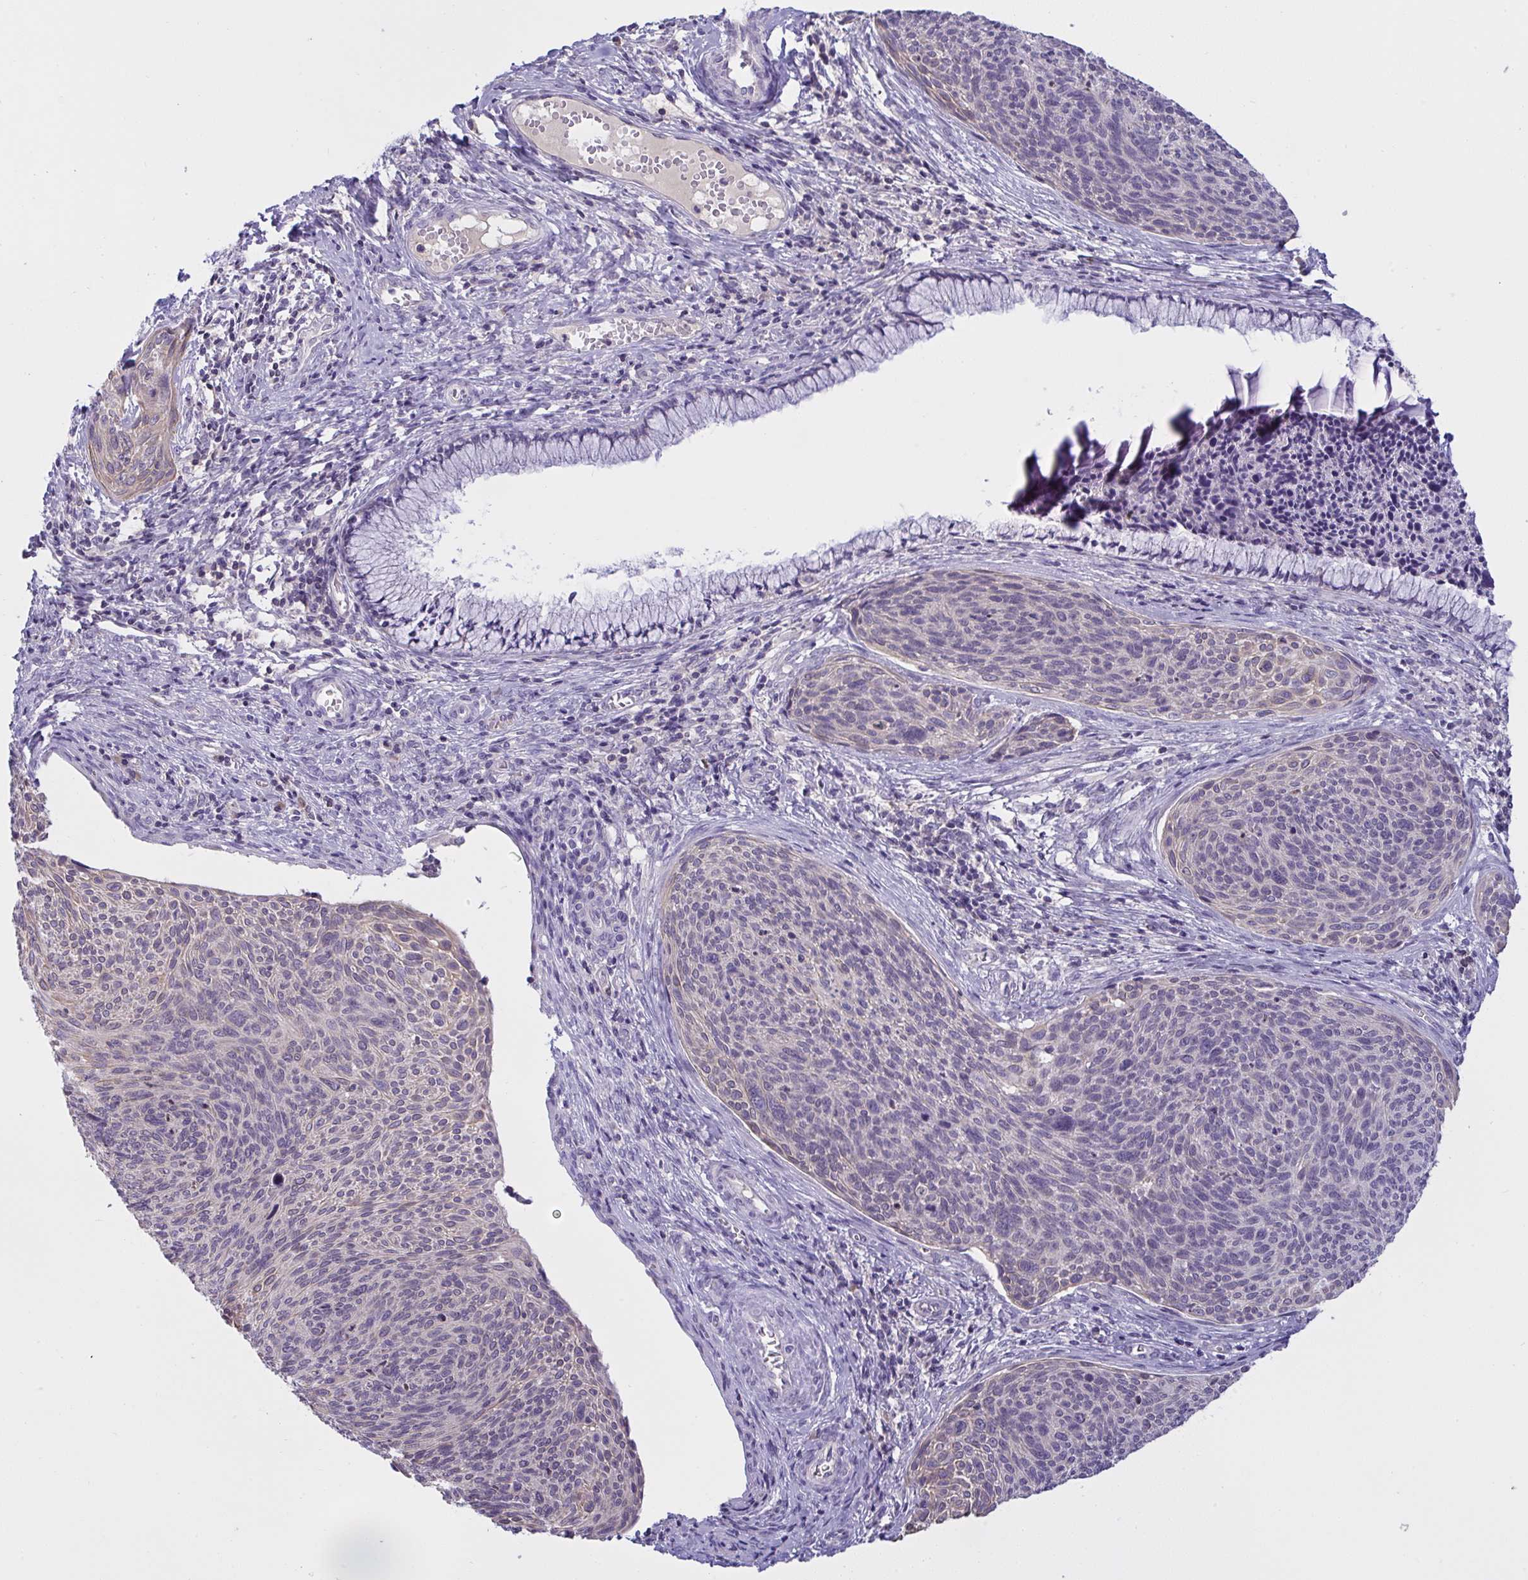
{"staining": {"intensity": "negative", "quantity": "none", "location": "none"}, "tissue": "cervical cancer", "cell_type": "Tumor cells", "image_type": "cancer", "snomed": [{"axis": "morphology", "description": "Squamous cell carcinoma, NOS"}, {"axis": "topography", "description": "Cervix"}], "caption": "DAB (3,3'-diaminobenzidine) immunohistochemical staining of cervical cancer (squamous cell carcinoma) shows no significant staining in tumor cells.", "gene": "TMEM41A", "patient": {"sex": "female", "age": 49}}